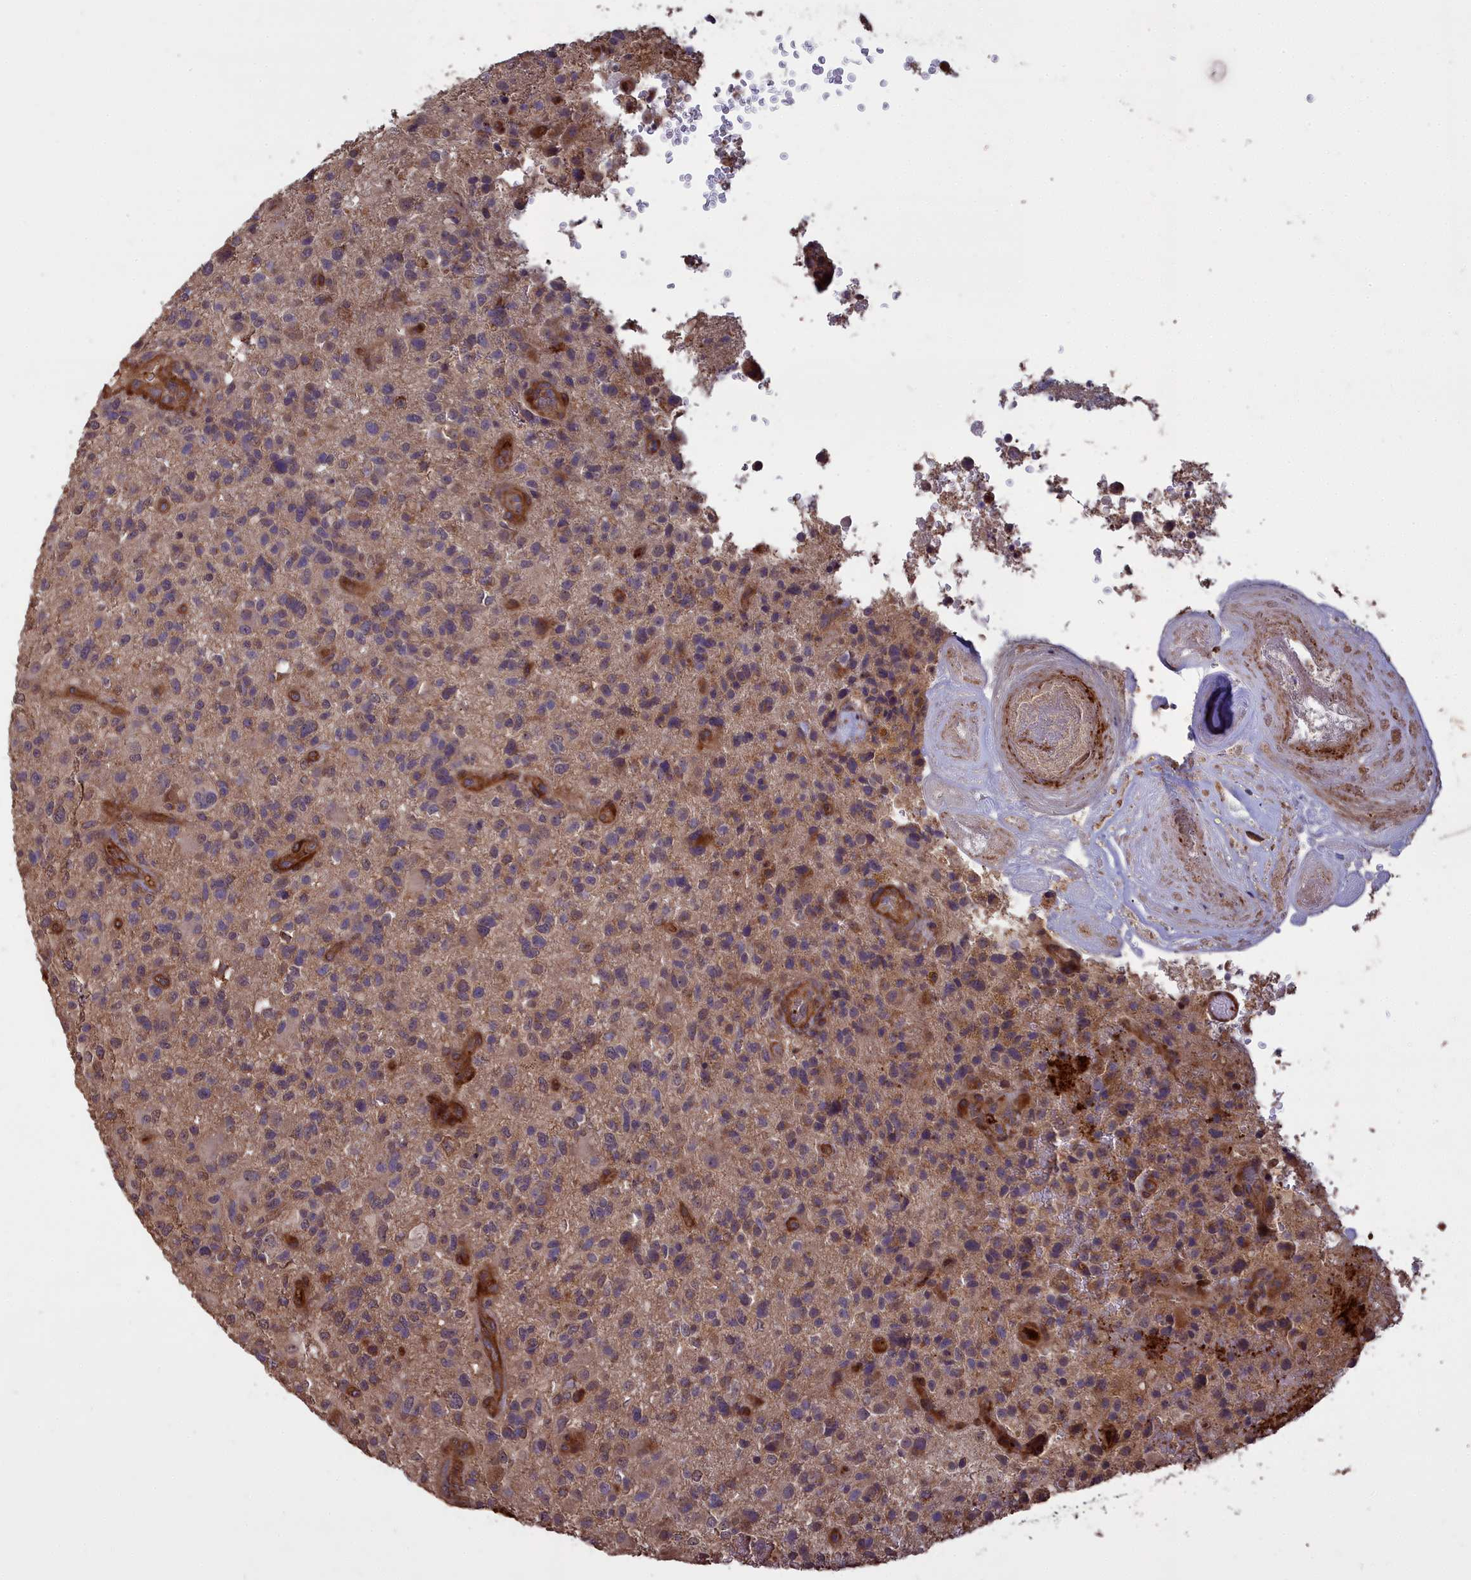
{"staining": {"intensity": "negative", "quantity": "none", "location": "none"}, "tissue": "glioma", "cell_type": "Tumor cells", "image_type": "cancer", "snomed": [{"axis": "morphology", "description": "Glioma, malignant, High grade"}, {"axis": "topography", "description": "Brain"}], "caption": "DAB immunohistochemical staining of malignant glioma (high-grade) demonstrates no significant expression in tumor cells.", "gene": "ATP6V0A2", "patient": {"sex": "male", "age": 47}}